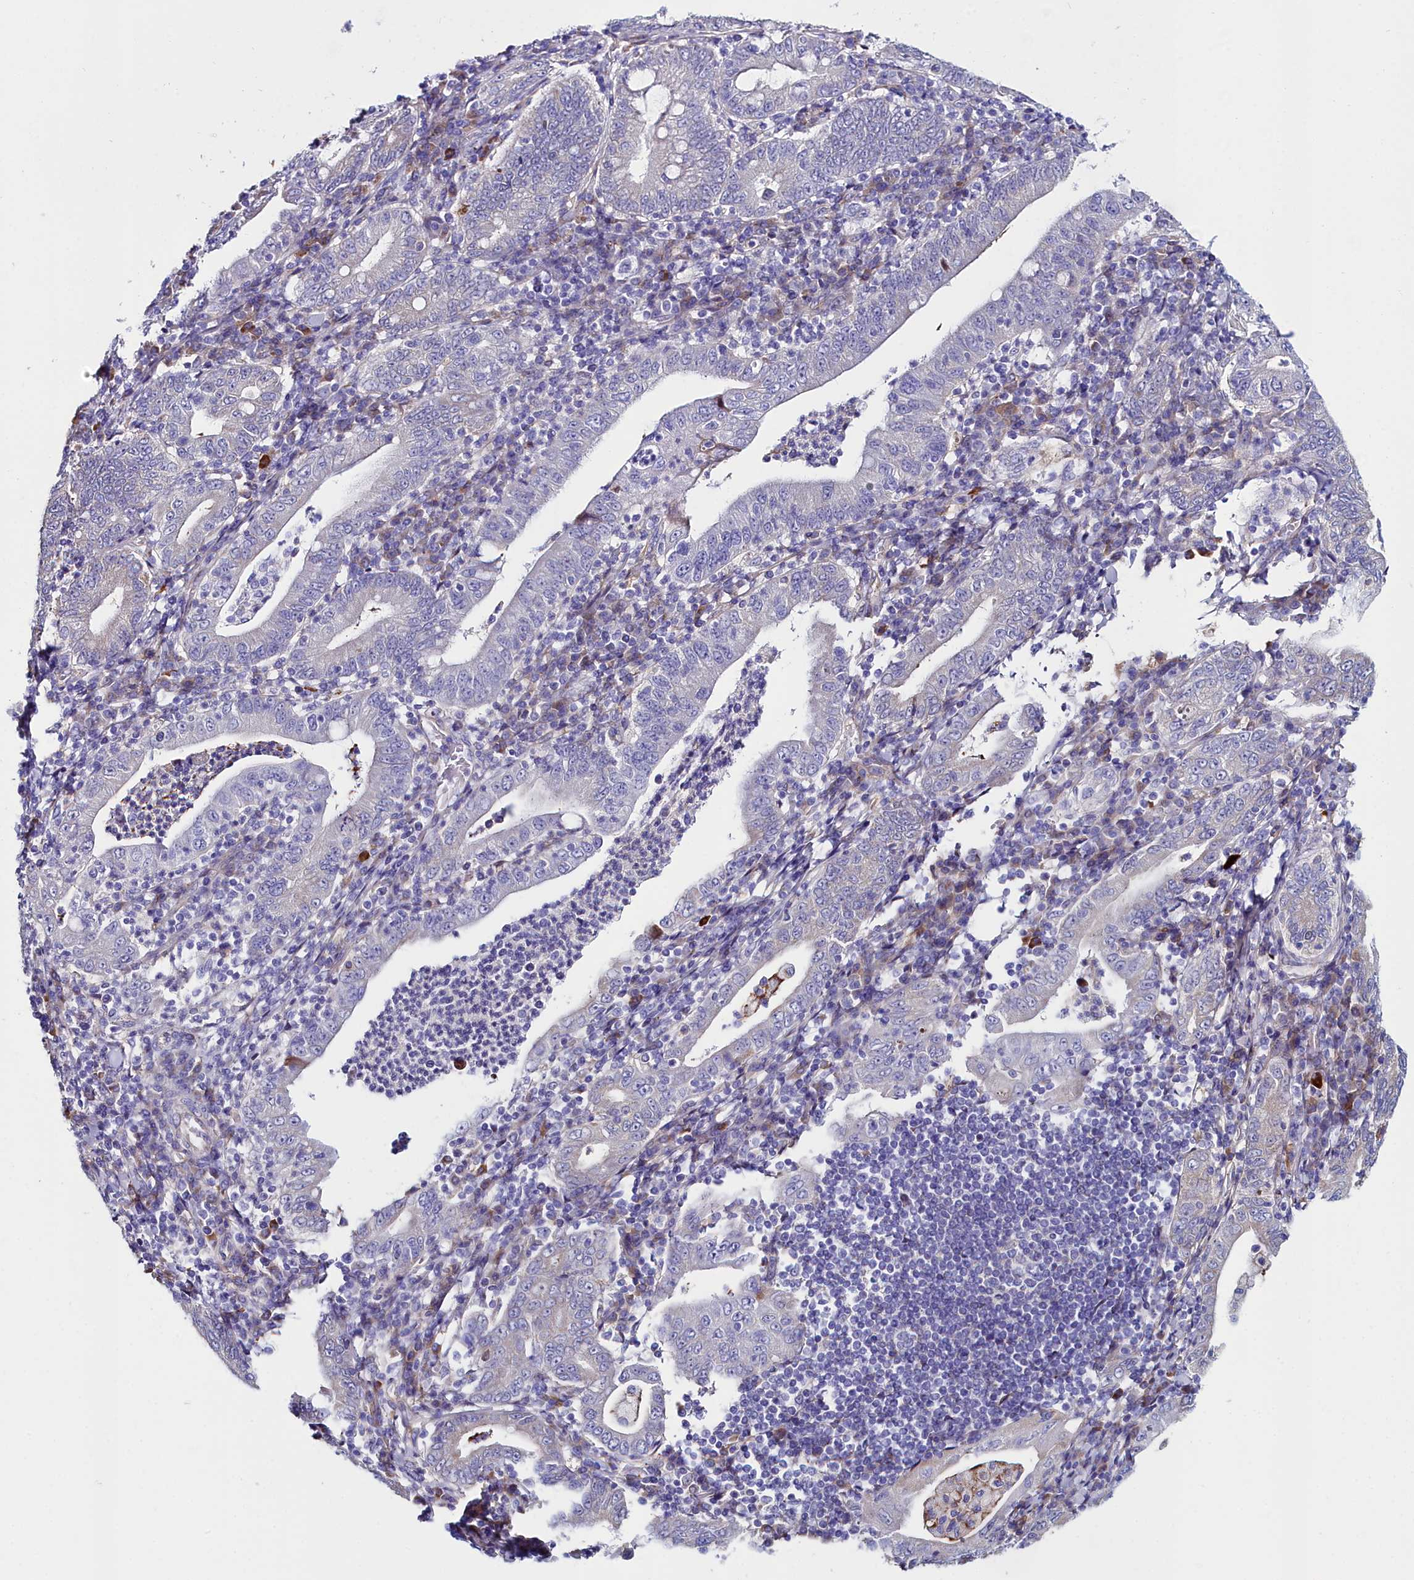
{"staining": {"intensity": "negative", "quantity": "none", "location": "none"}, "tissue": "stomach cancer", "cell_type": "Tumor cells", "image_type": "cancer", "snomed": [{"axis": "morphology", "description": "Normal tissue, NOS"}, {"axis": "morphology", "description": "Adenocarcinoma, NOS"}, {"axis": "topography", "description": "Esophagus"}, {"axis": "topography", "description": "Stomach, upper"}, {"axis": "topography", "description": "Peripheral nerve tissue"}], "caption": "High power microscopy histopathology image of an immunohistochemistry histopathology image of stomach cancer (adenocarcinoma), revealing no significant positivity in tumor cells.", "gene": "SLC49A3", "patient": {"sex": "male", "age": 62}}